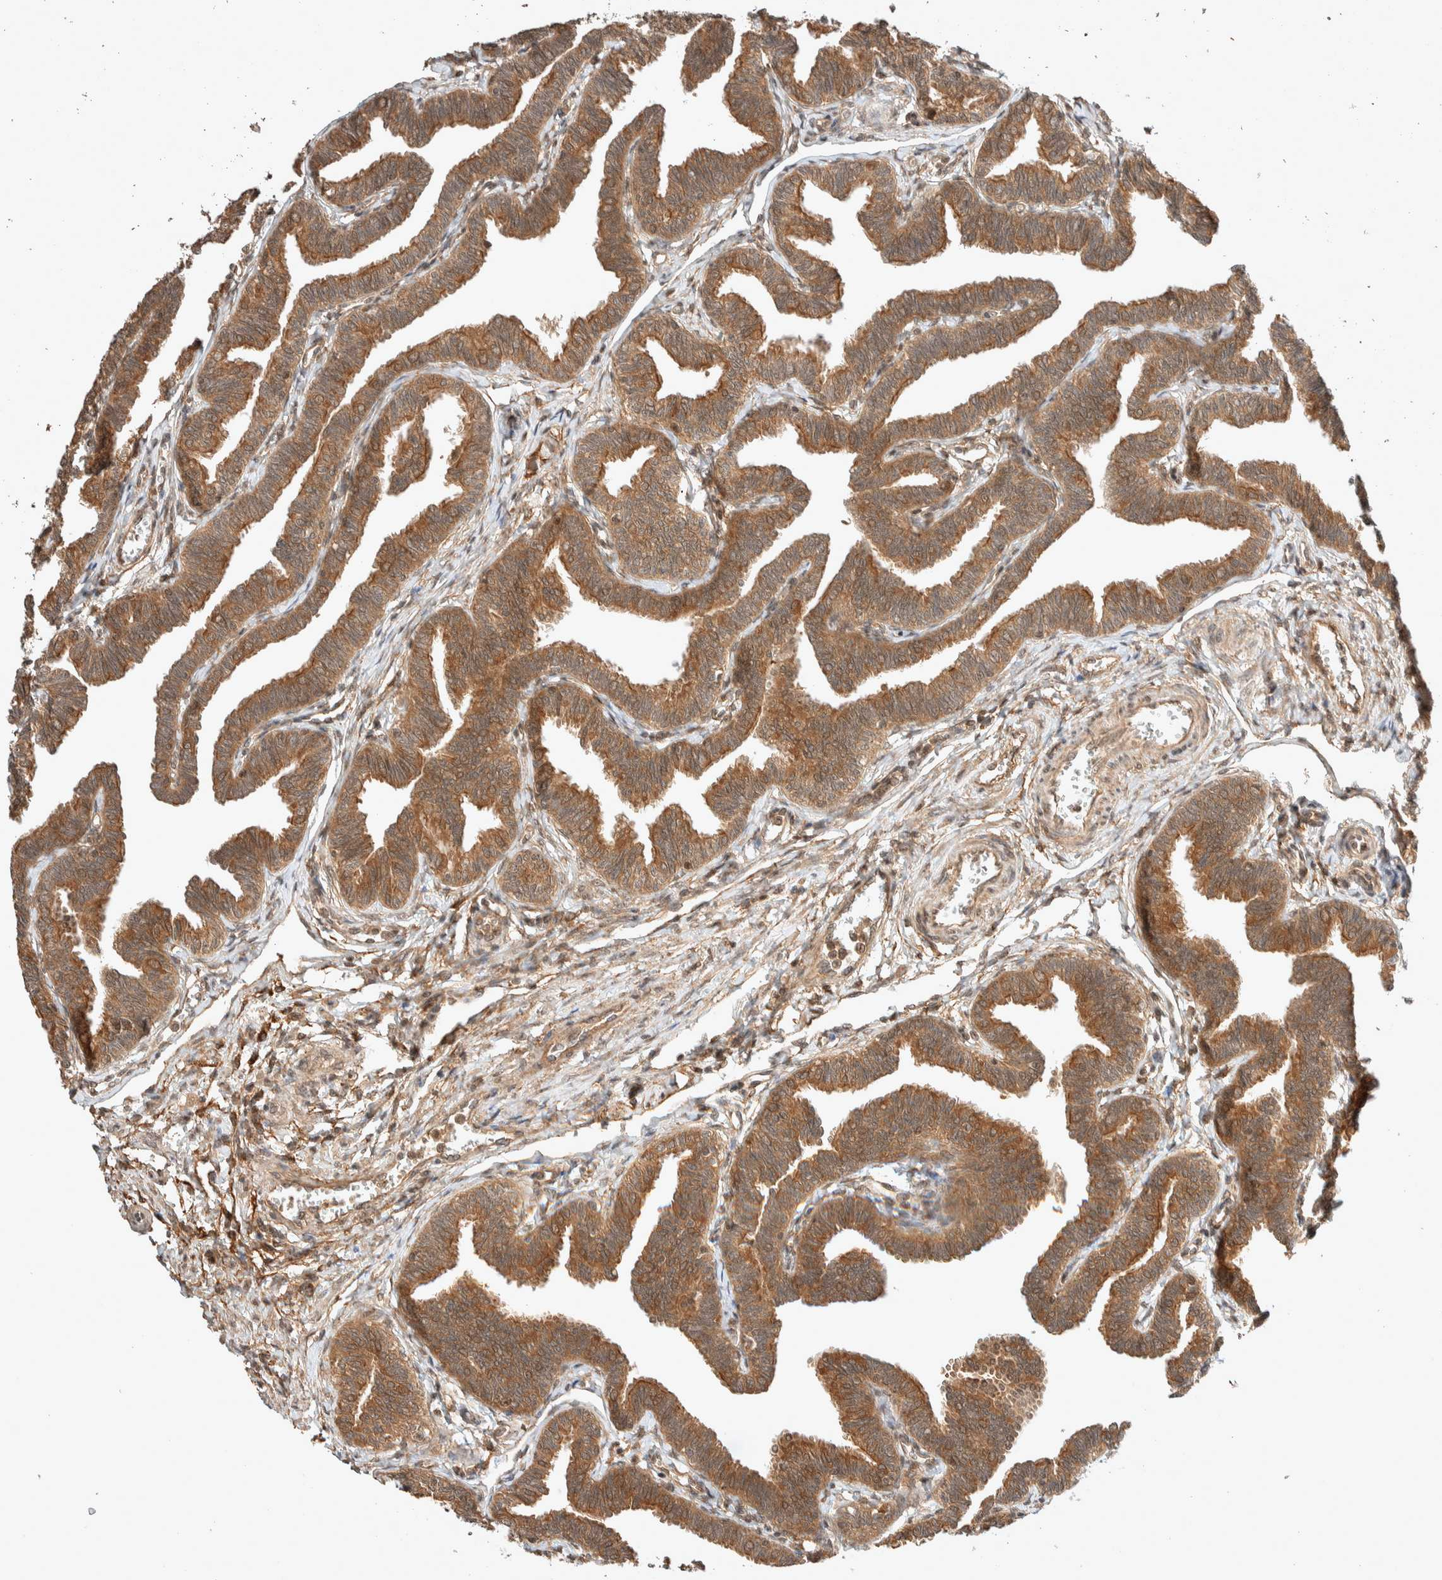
{"staining": {"intensity": "moderate", "quantity": ">75%", "location": "cytoplasmic/membranous,nuclear"}, "tissue": "fallopian tube", "cell_type": "Glandular cells", "image_type": "normal", "snomed": [{"axis": "morphology", "description": "Normal tissue, NOS"}, {"axis": "topography", "description": "Fallopian tube"}, {"axis": "topography", "description": "Ovary"}], "caption": "Brown immunohistochemical staining in normal human fallopian tube reveals moderate cytoplasmic/membranous,nuclear positivity in about >75% of glandular cells. (DAB (3,3'-diaminobenzidine) IHC with brightfield microscopy, high magnification).", "gene": "THRA", "patient": {"sex": "female", "age": 23}}